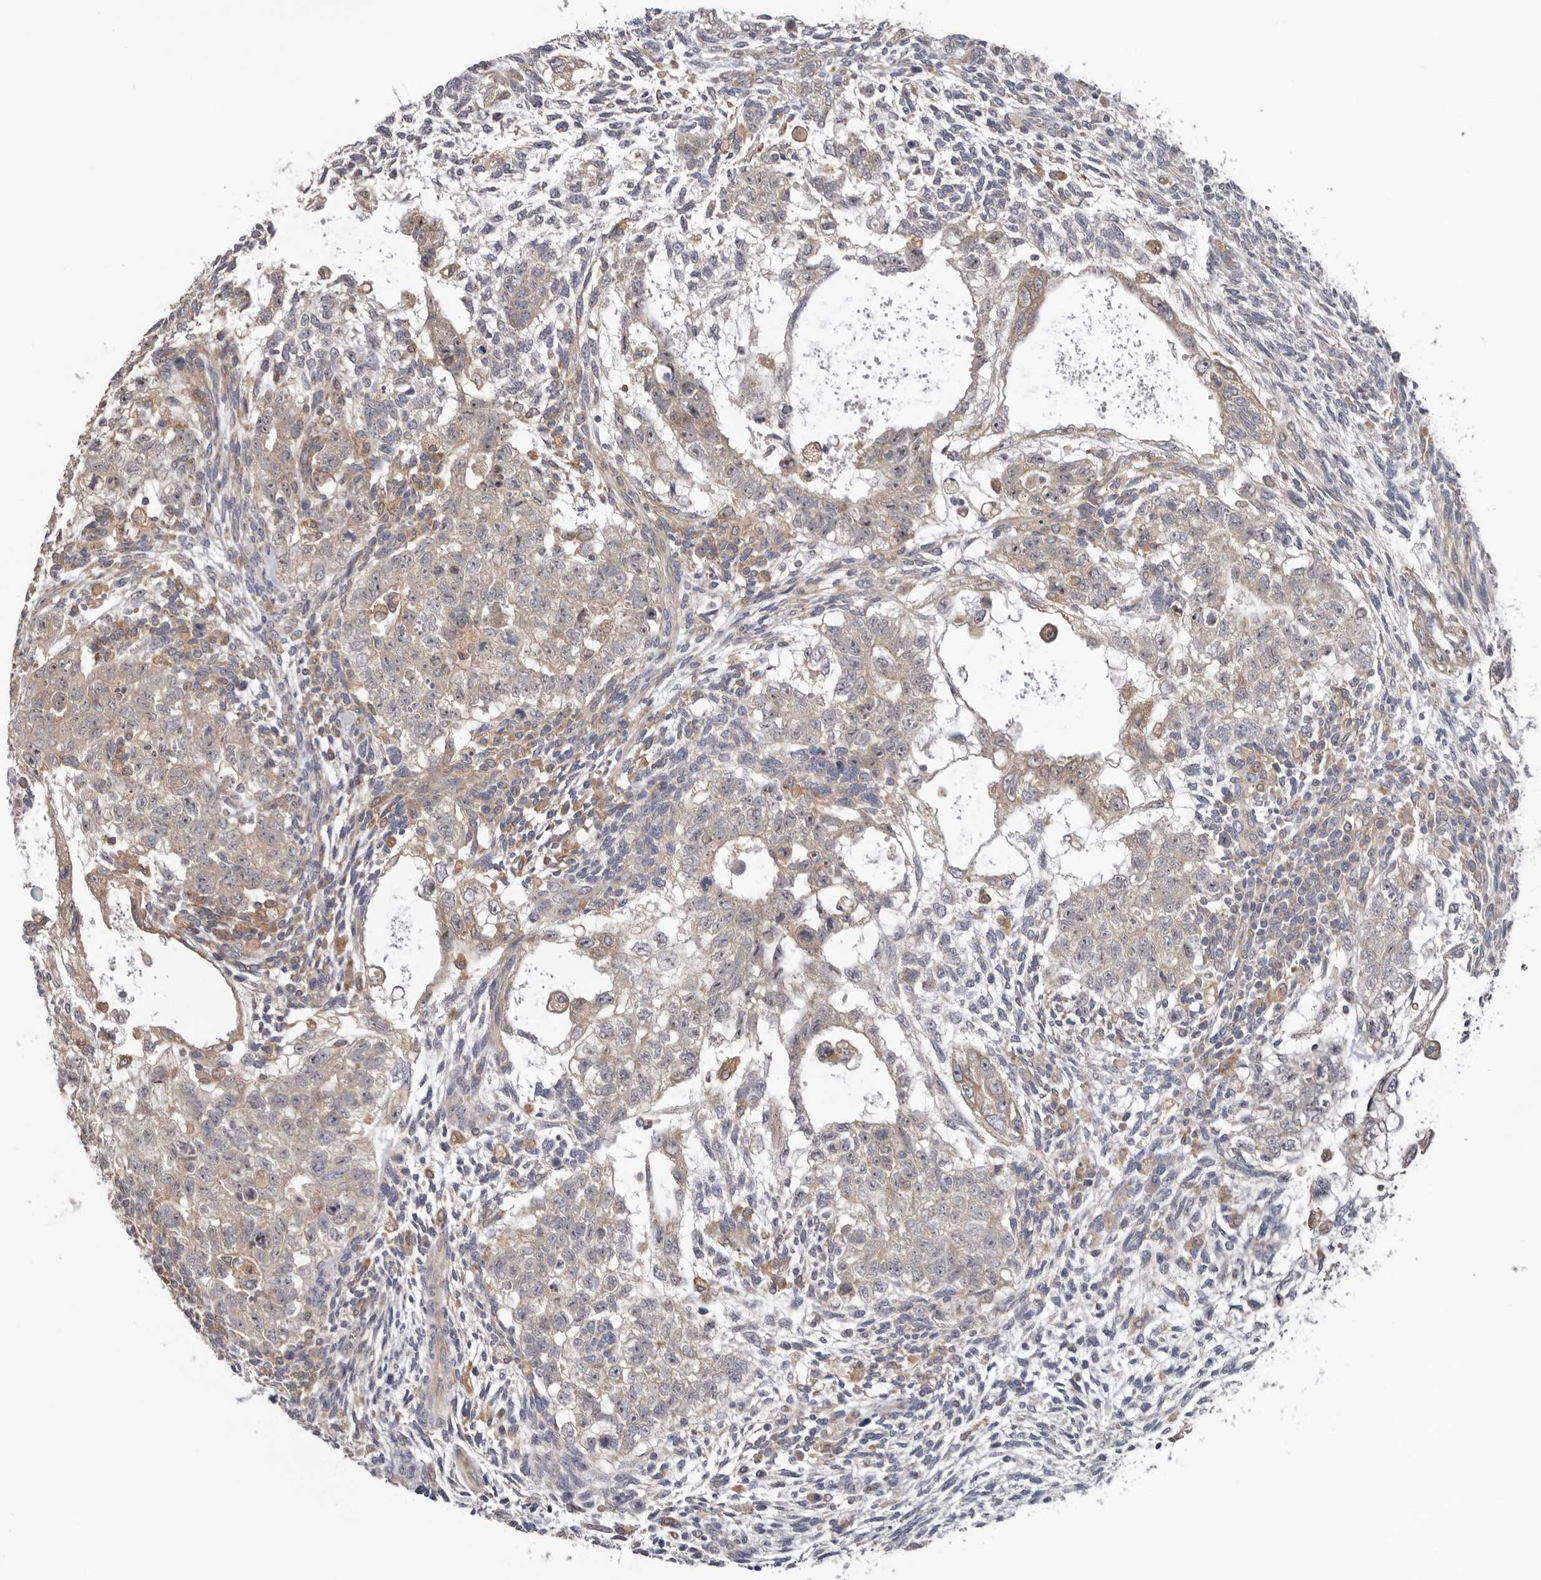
{"staining": {"intensity": "weak", "quantity": "25%-75%", "location": "cytoplasmic/membranous"}, "tissue": "testis cancer", "cell_type": "Tumor cells", "image_type": "cancer", "snomed": [{"axis": "morphology", "description": "Carcinoma, Embryonal, NOS"}, {"axis": "topography", "description": "Testis"}], "caption": "Protein staining by IHC demonstrates weak cytoplasmic/membranous staining in about 25%-75% of tumor cells in testis embryonal carcinoma.", "gene": "HINT3", "patient": {"sex": "male", "age": 37}}